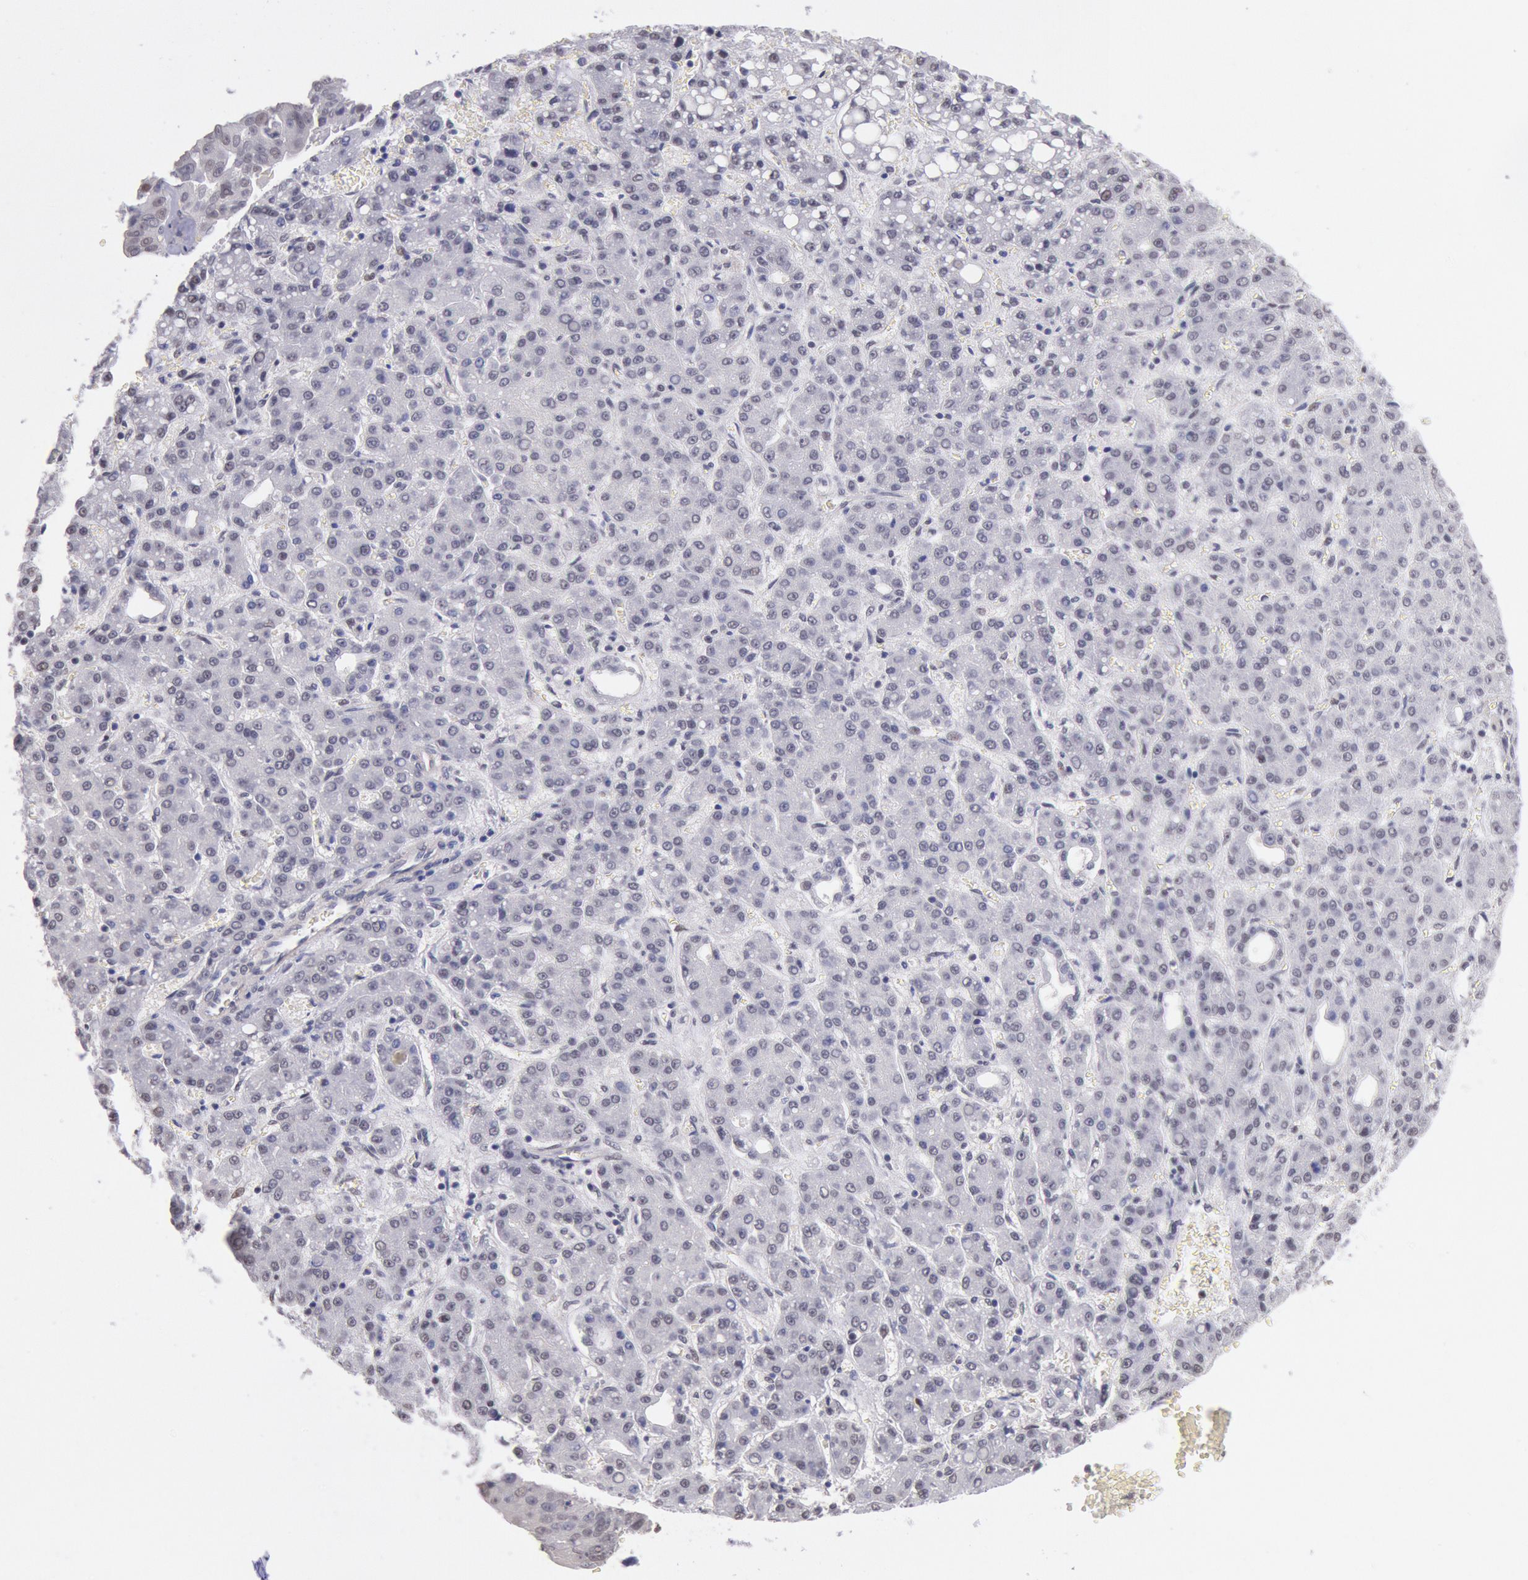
{"staining": {"intensity": "negative", "quantity": "none", "location": "none"}, "tissue": "liver cancer", "cell_type": "Tumor cells", "image_type": "cancer", "snomed": [{"axis": "morphology", "description": "Carcinoma, Hepatocellular, NOS"}, {"axis": "topography", "description": "Liver"}], "caption": "High power microscopy image of an immunohistochemistry (IHC) photomicrograph of liver cancer, revealing no significant staining in tumor cells.", "gene": "MYH7", "patient": {"sex": "male", "age": 69}}